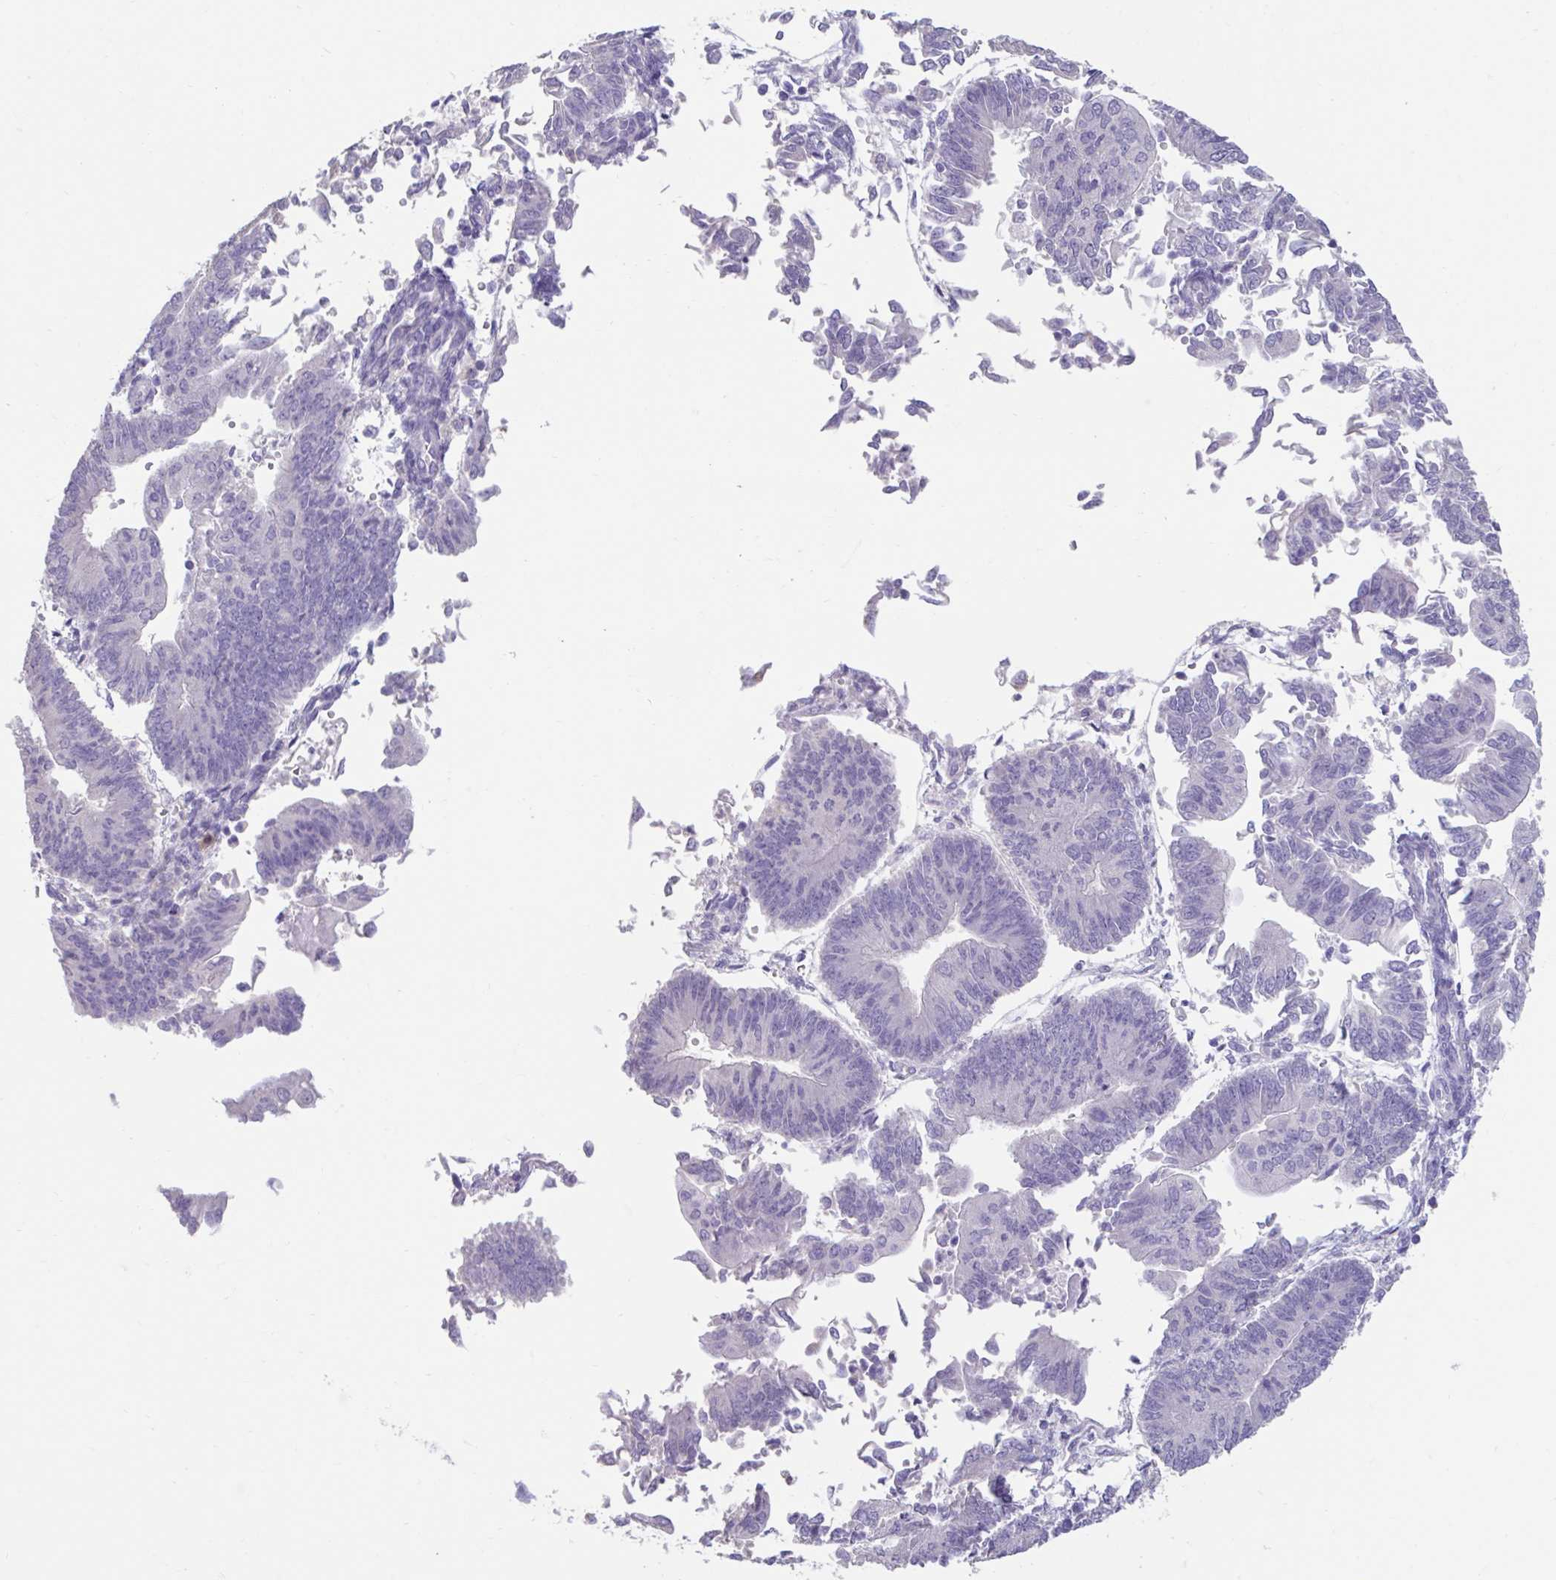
{"staining": {"intensity": "negative", "quantity": "none", "location": "none"}, "tissue": "endometrial cancer", "cell_type": "Tumor cells", "image_type": "cancer", "snomed": [{"axis": "morphology", "description": "Adenocarcinoma, NOS"}, {"axis": "topography", "description": "Endometrium"}], "caption": "A high-resolution micrograph shows IHC staining of endometrial cancer (adenocarcinoma), which demonstrates no significant positivity in tumor cells.", "gene": "GPR162", "patient": {"sex": "female", "age": 65}}